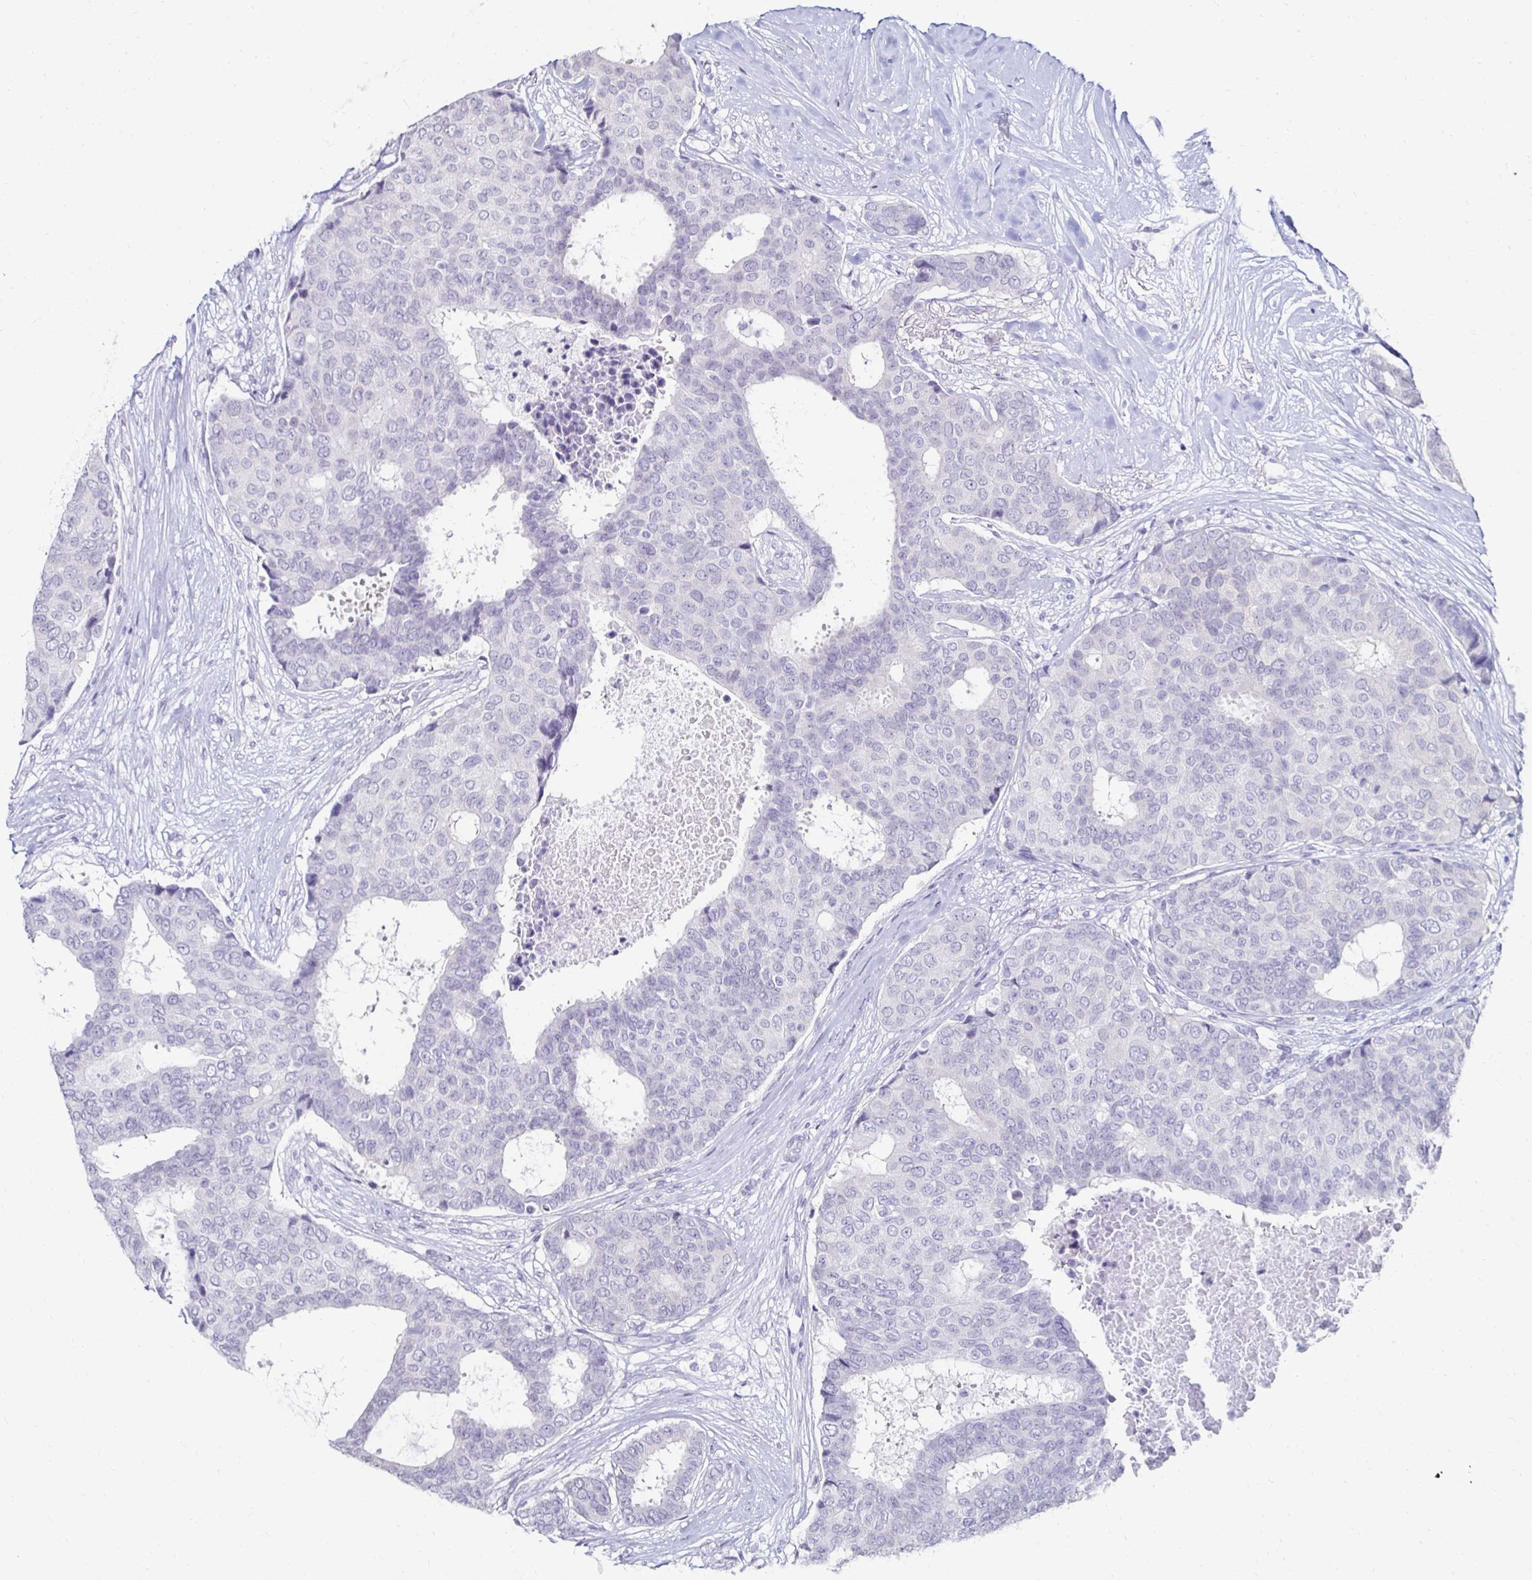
{"staining": {"intensity": "negative", "quantity": "none", "location": "none"}, "tissue": "breast cancer", "cell_type": "Tumor cells", "image_type": "cancer", "snomed": [{"axis": "morphology", "description": "Duct carcinoma"}, {"axis": "topography", "description": "Breast"}], "caption": "An immunohistochemistry micrograph of breast cancer (infiltrating ductal carcinoma) is shown. There is no staining in tumor cells of breast cancer (infiltrating ductal carcinoma).", "gene": "TOMM34", "patient": {"sex": "female", "age": 75}}